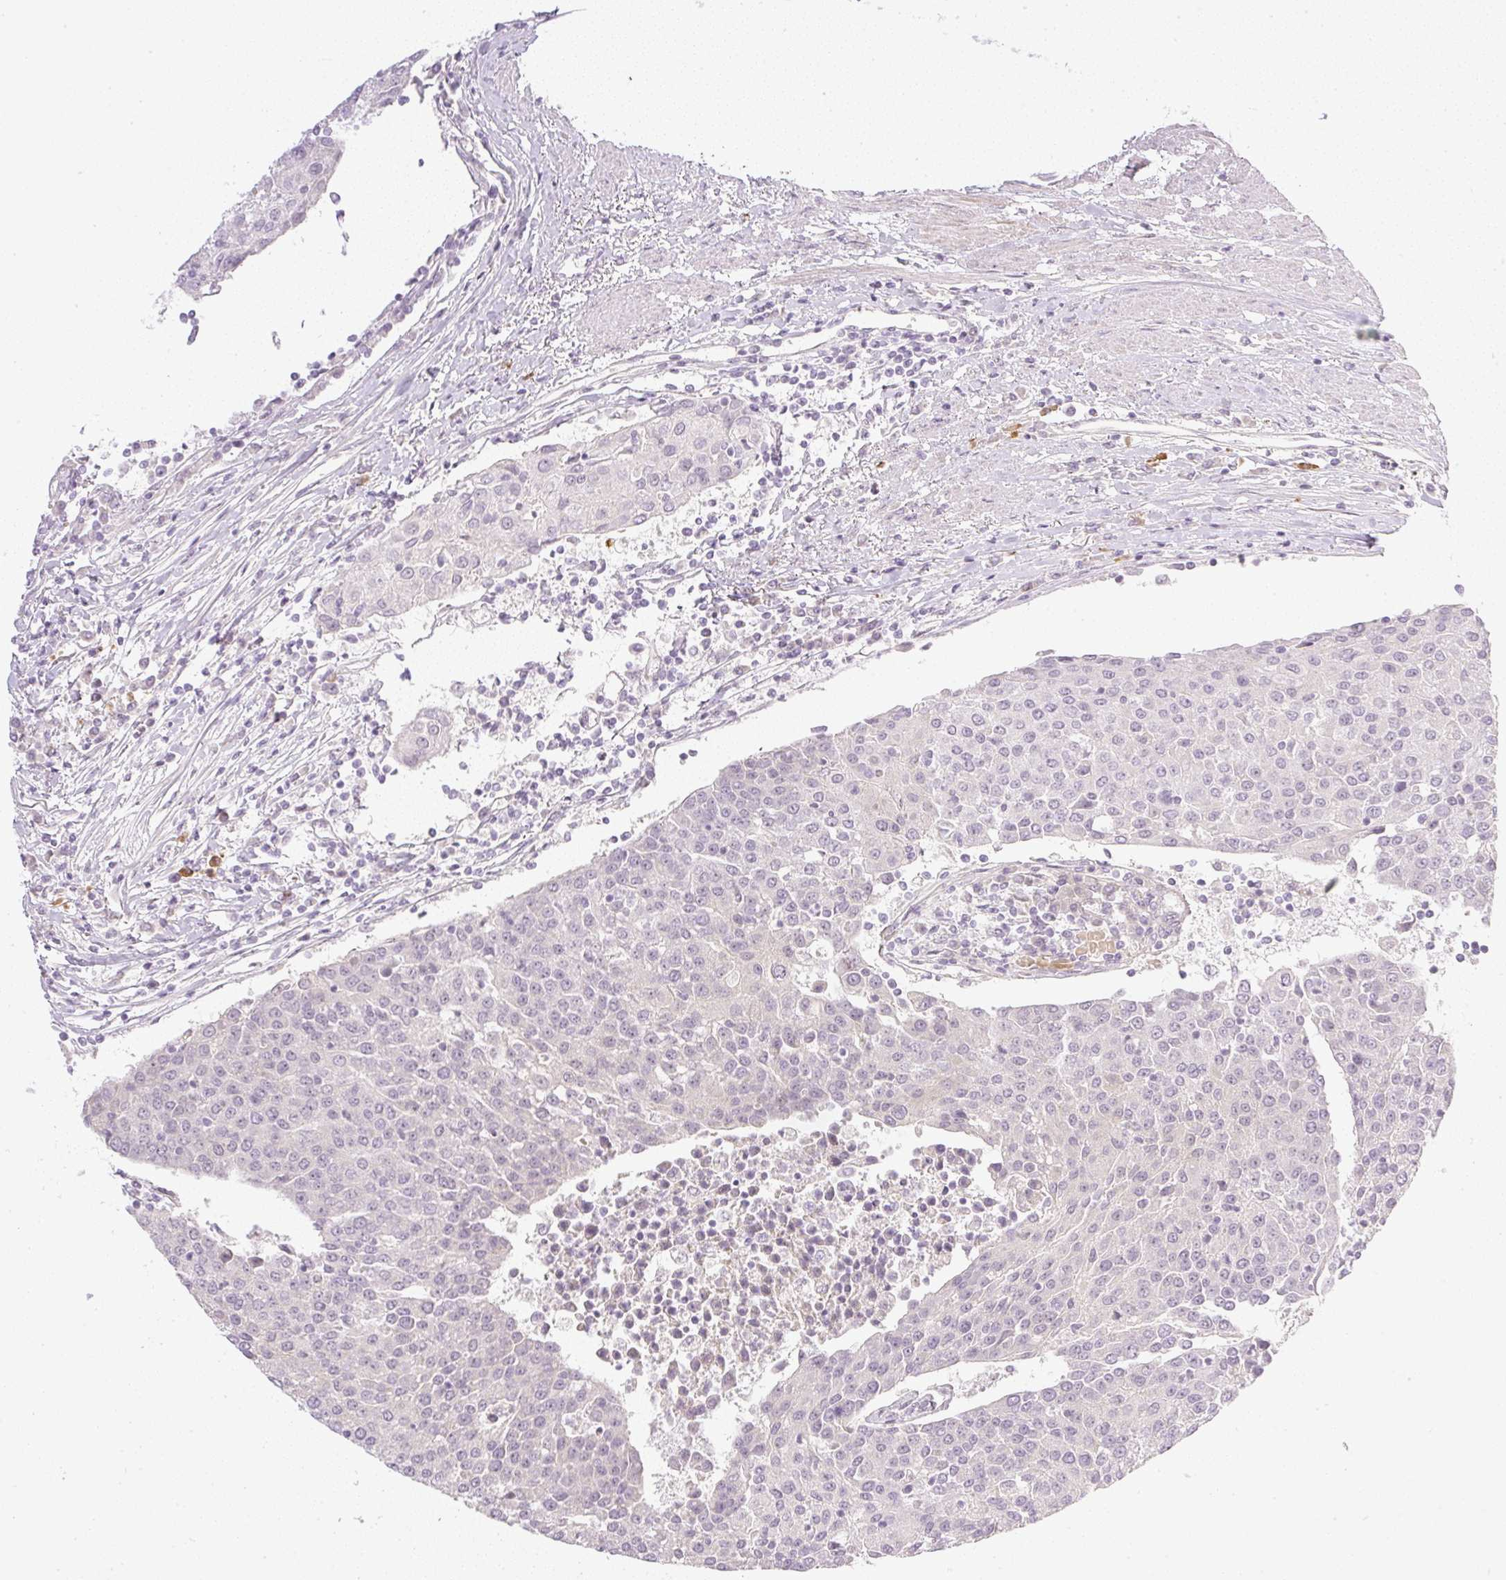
{"staining": {"intensity": "negative", "quantity": "none", "location": "none"}, "tissue": "urothelial cancer", "cell_type": "Tumor cells", "image_type": "cancer", "snomed": [{"axis": "morphology", "description": "Urothelial carcinoma, High grade"}, {"axis": "topography", "description": "Urinary bladder"}], "caption": "The immunohistochemistry micrograph has no significant expression in tumor cells of high-grade urothelial carcinoma tissue.", "gene": "AAR2", "patient": {"sex": "female", "age": 85}}